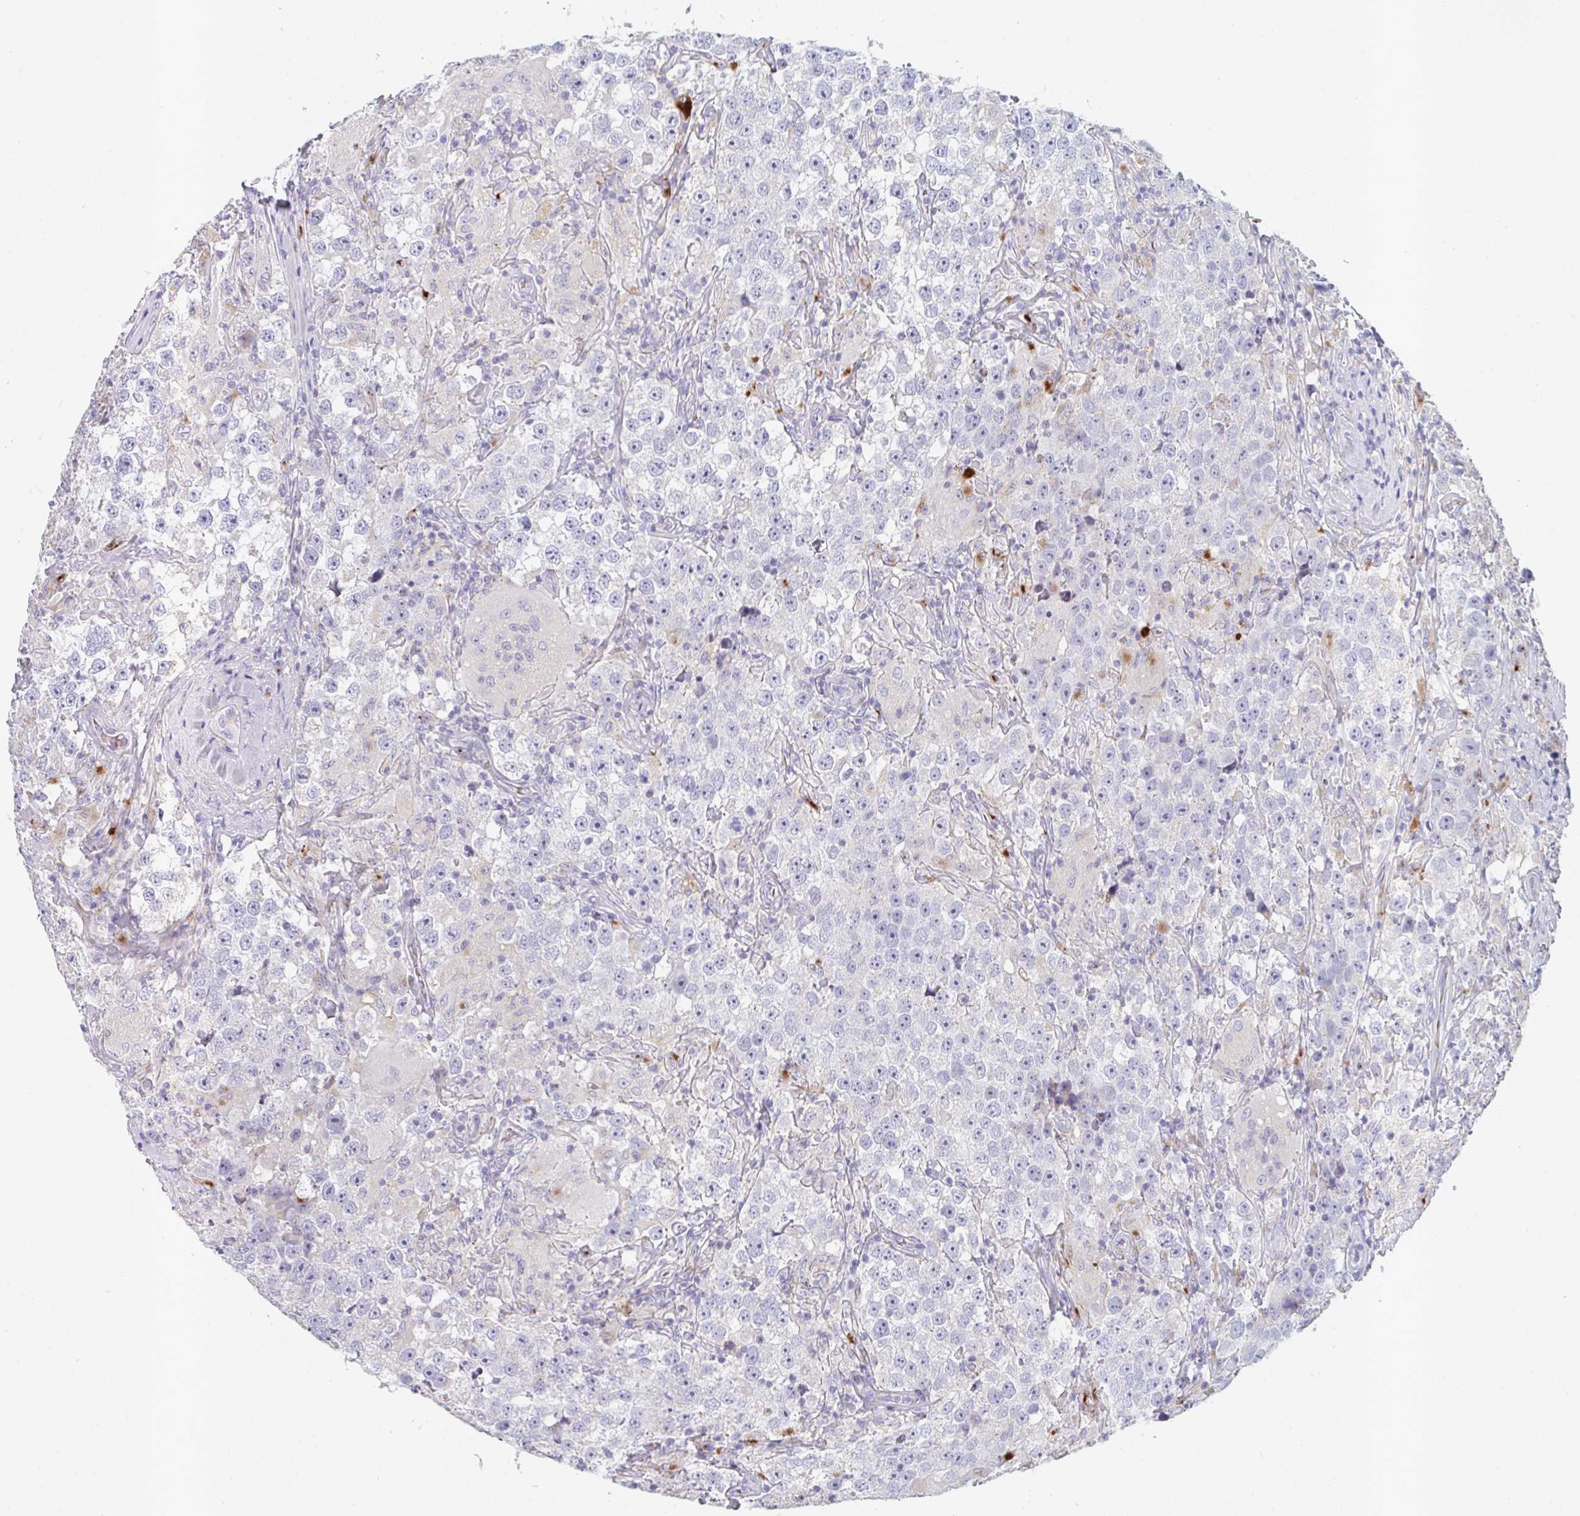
{"staining": {"intensity": "negative", "quantity": "none", "location": "none"}, "tissue": "testis cancer", "cell_type": "Tumor cells", "image_type": "cancer", "snomed": [{"axis": "morphology", "description": "Seminoma, NOS"}, {"axis": "topography", "description": "Testis"}], "caption": "Tumor cells show no significant expression in testis seminoma.", "gene": "HGFAC", "patient": {"sex": "male", "age": 46}}